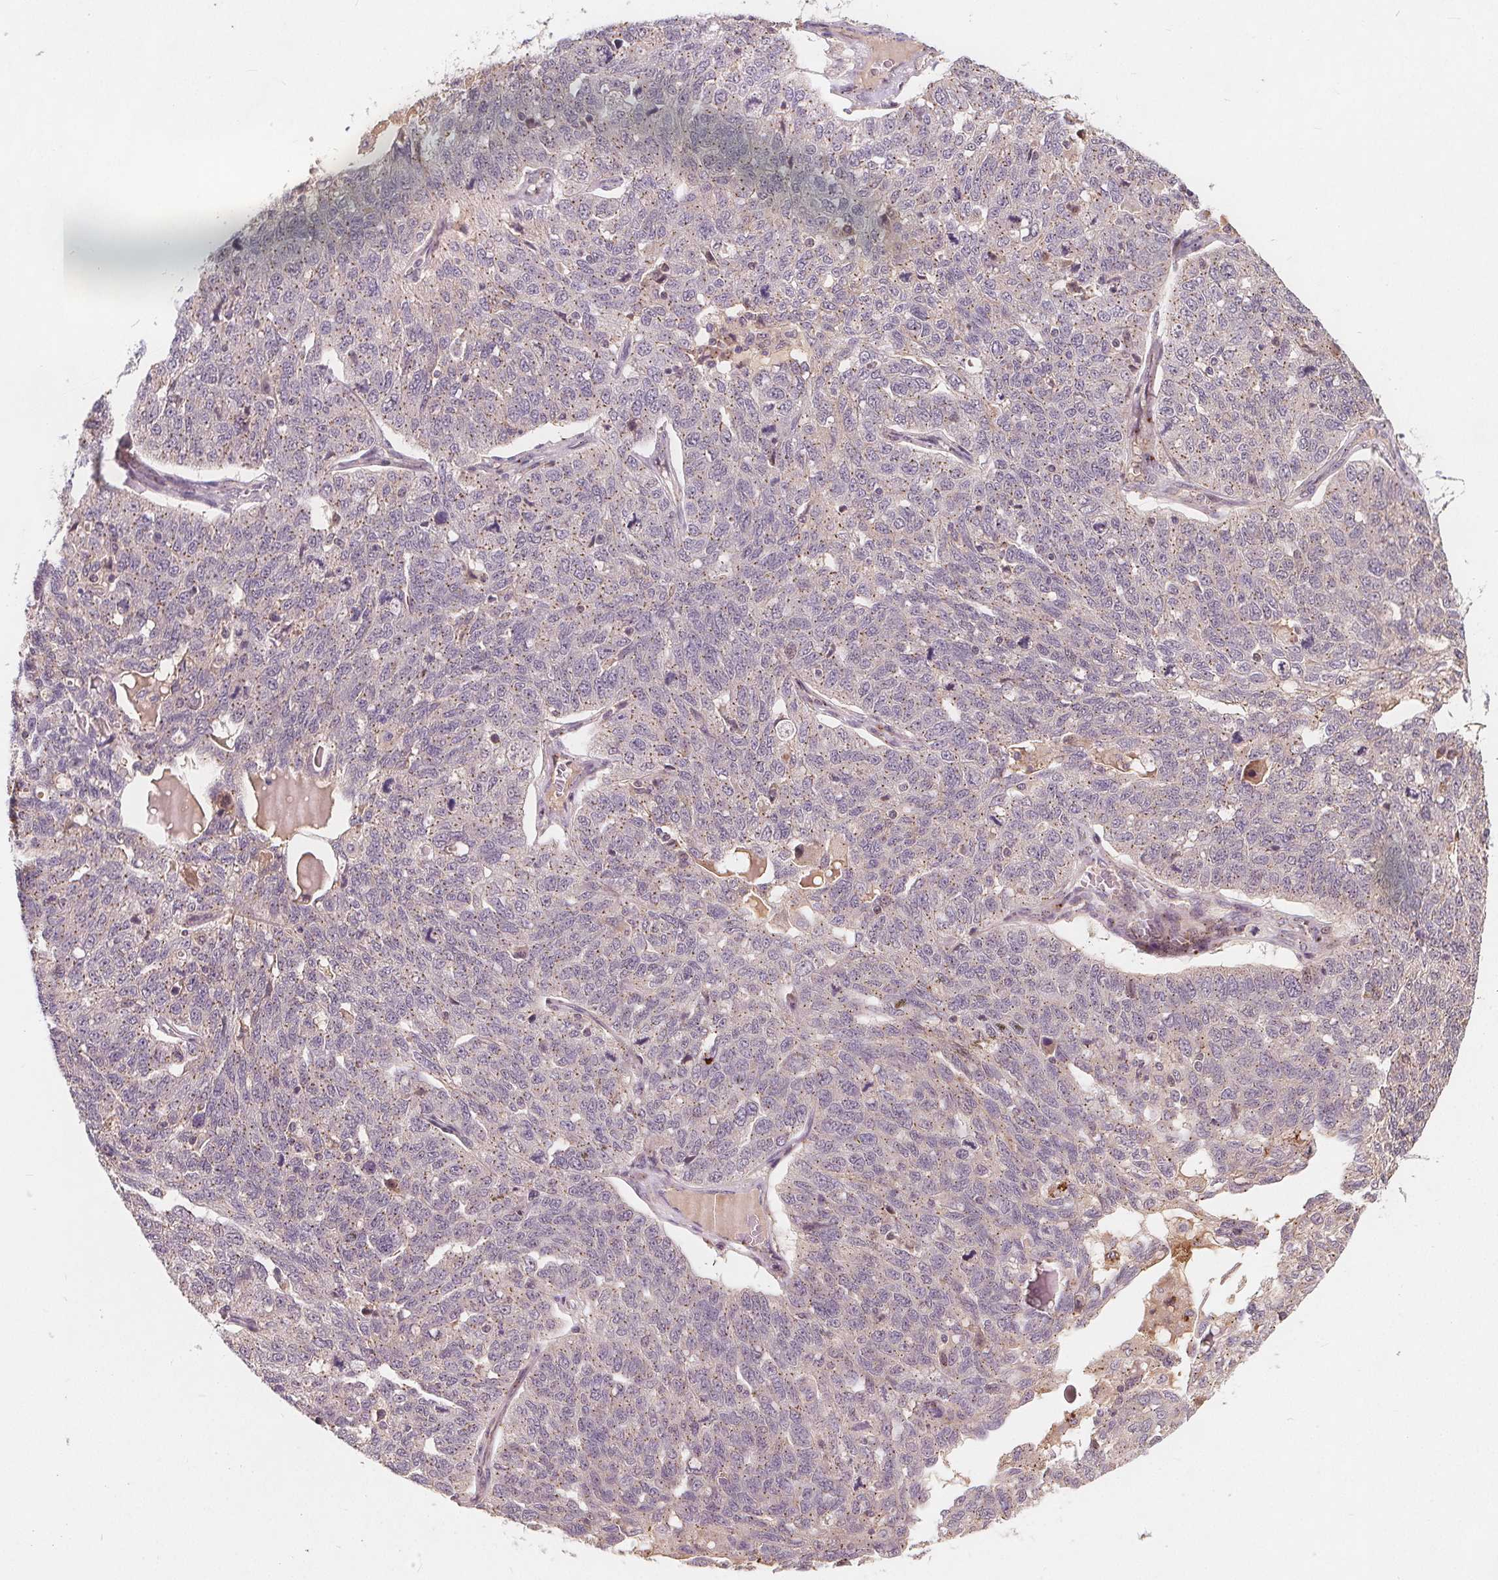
{"staining": {"intensity": "weak", "quantity": "25%-75%", "location": "cytoplasmic/membranous"}, "tissue": "ovarian cancer", "cell_type": "Tumor cells", "image_type": "cancer", "snomed": [{"axis": "morphology", "description": "Cystadenocarcinoma, serous, NOS"}, {"axis": "topography", "description": "Ovary"}], "caption": "Human ovarian cancer stained with a protein marker shows weak staining in tumor cells.", "gene": "CSNK1G2", "patient": {"sex": "female", "age": 71}}